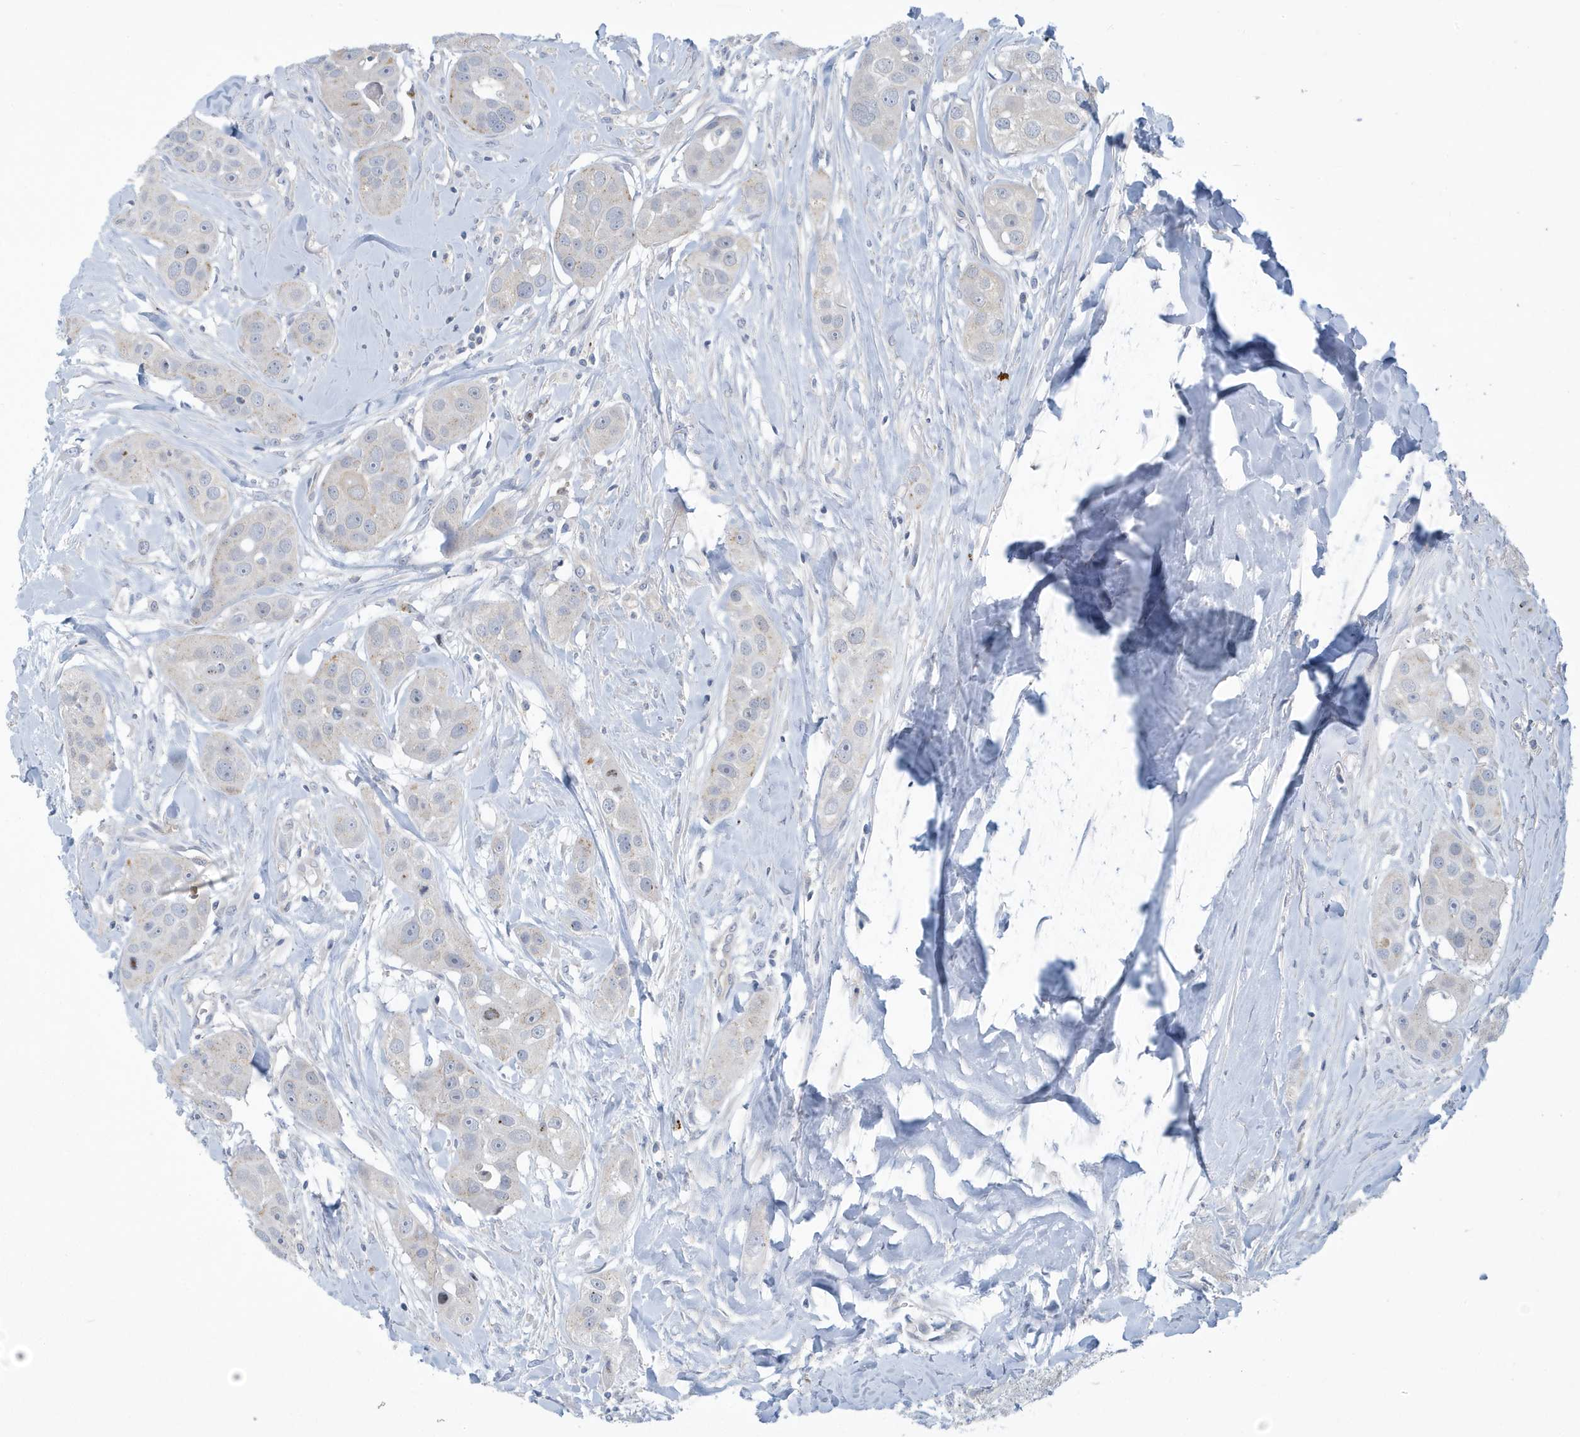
{"staining": {"intensity": "negative", "quantity": "none", "location": "none"}, "tissue": "head and neck cancer", "cell_type": "Tumor cells", "image_type": "cancer", "snomed": [{"axis": "morphology", "description": "Normal tissue, NOS"}, {"axis": "morphology", "description": "Squamous cell carcinoma, NOS"}, {"axis": "topography", "description": "Skeletal muscle"}, {"axis": "topography", "description": "Head-Neck"}], "caption": "Human head and neck cancer (squamous cell carcinoma) stained for a protein using immunohistochemistry demonstrates no expression in tumor cells.", "gene": "VTA1", "patient": {"sex": "male", "age": 51}}